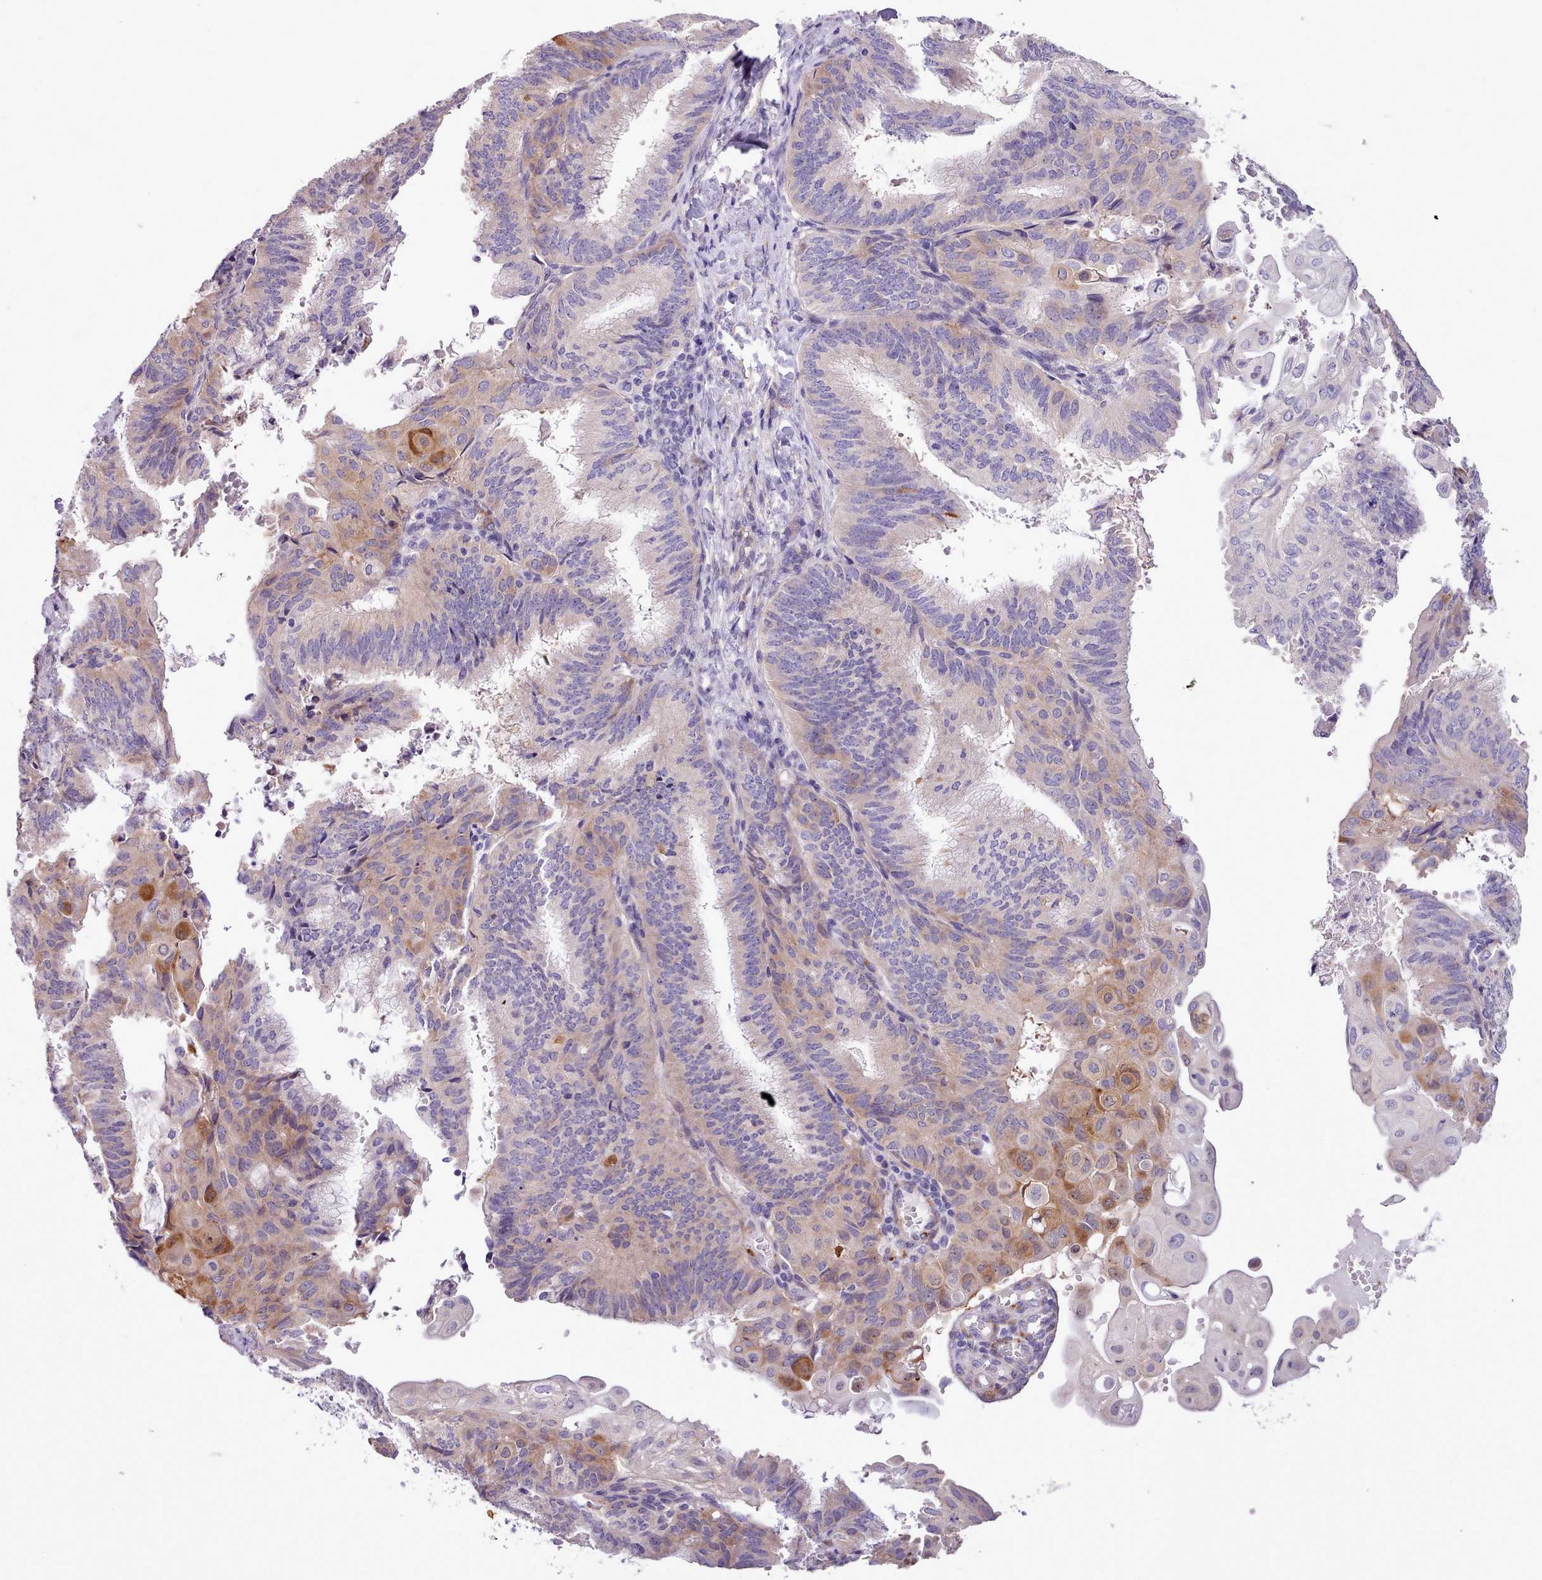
{"staining": {"intensity": "moderate", "quantity": "<25%", "location": "cytoplasmic/membranous"}, "tissue": "endometrial cancer", "cell_type": "Tumor cells", "image_type": "cancer", "snomed": [{"axis": "morphology", "description": "Adenocarcinoma, NOS"}, {"axis": "topography", "description": "Endometrium"}], "caption": "Moderate cytoplasmic/membranous expression is appreciated in approximately <25% of tumor cells in endometrial cancer (adenocarcinoma).", "gene": "SETX", "patient": {"sex": "female", "age": 49}}